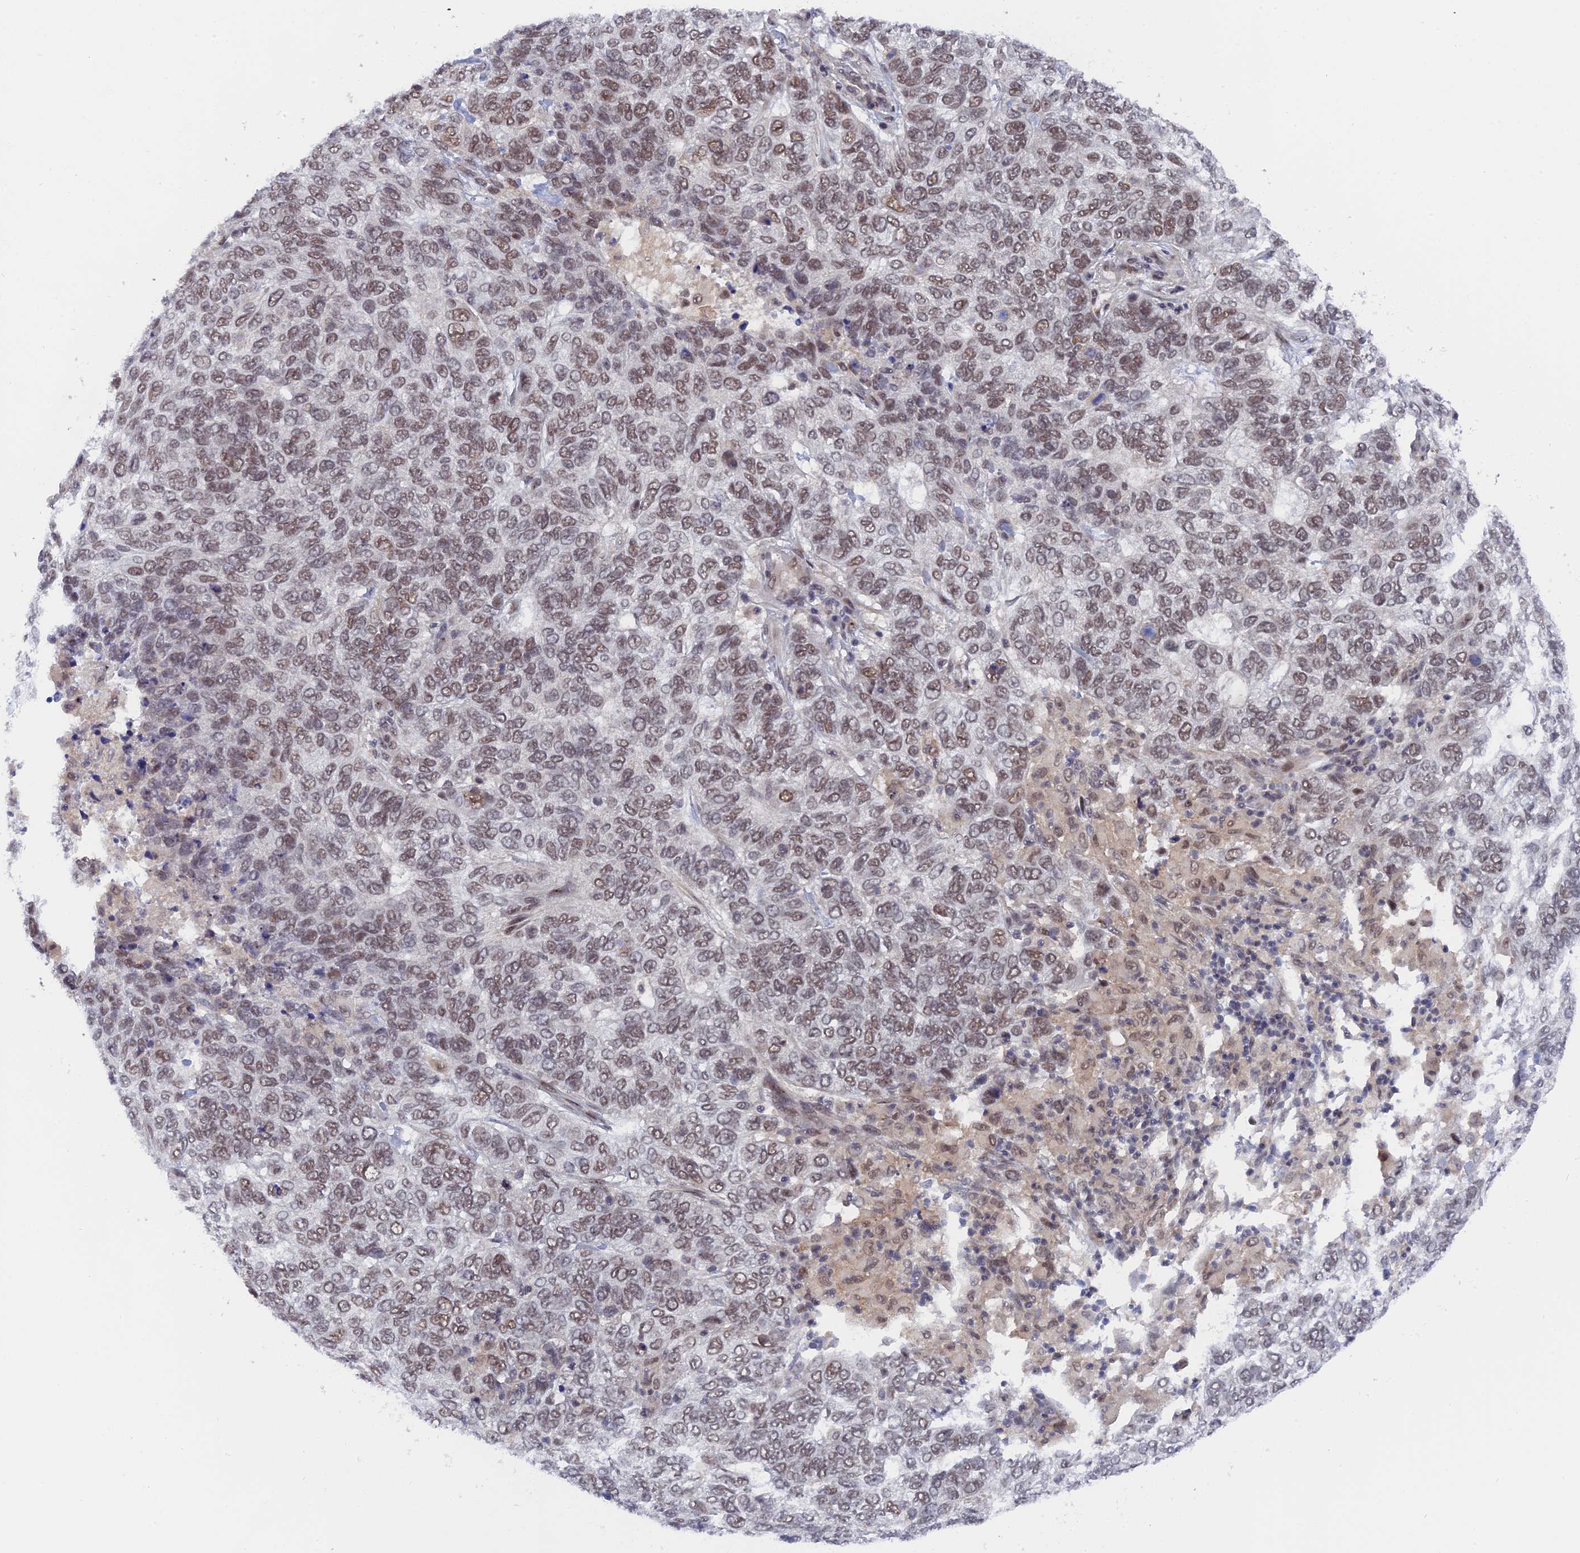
{"staining": {"intensity": "moderate", "quantity": ">75%", "location": "nuclear"}, "tissue": "skin cancer", "cell_type": "Tumor cells", "image_type": "cancer", "snomed": [{"axis": "morphology", "description": "Basal cell carcinoma"}, {"axis": "topography", "description": "Skin"}], "caption": "Protein expression analysis of human skin cancer (basal cell carcinoma) reveals moderate nuclear expression in approximately >75% of tumor cells.", "gene": "CCDC85A", "patient": {"sex": "female", "age": 65}}